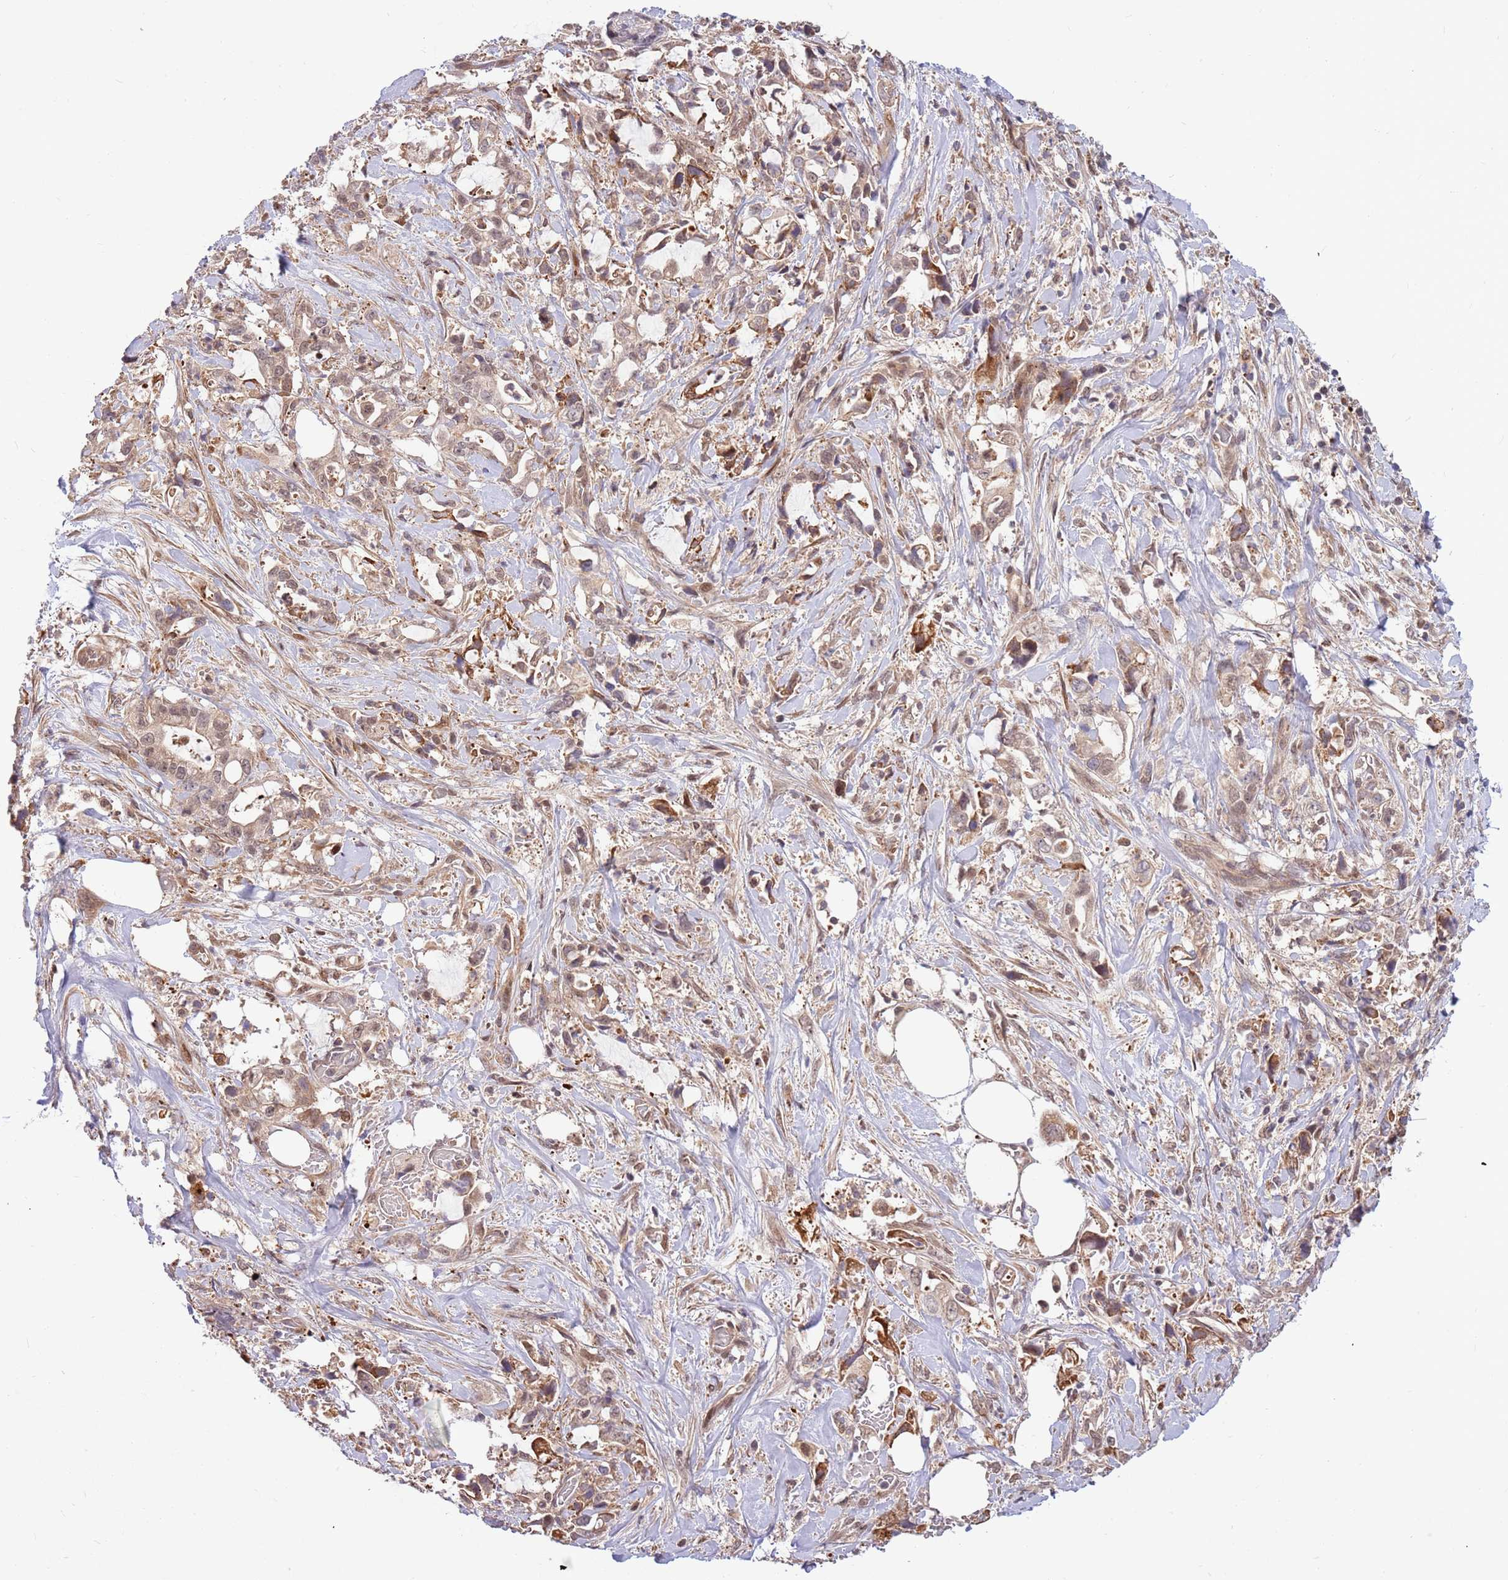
{"staining": {"intensity": "weak", "quantity": "25%-75%", "location": "nuclear"}, "tissue": "pancreatic cancer", "cell_type": "Tumor cells", "image_type": "cancer", "snomed": [{"axis": "morphology", "description": "Adenocarcinoma, NOS"}, {"axis": "topography", "description": "Pancreas"}], "caption": "A photomicrograph of pancreatic adenocarcinoma stained for a protein exhibits weak nuclear brown staining in tumor cells.", "gene": "HAUS3", "patient": {"sex": "female", "age": 61}}